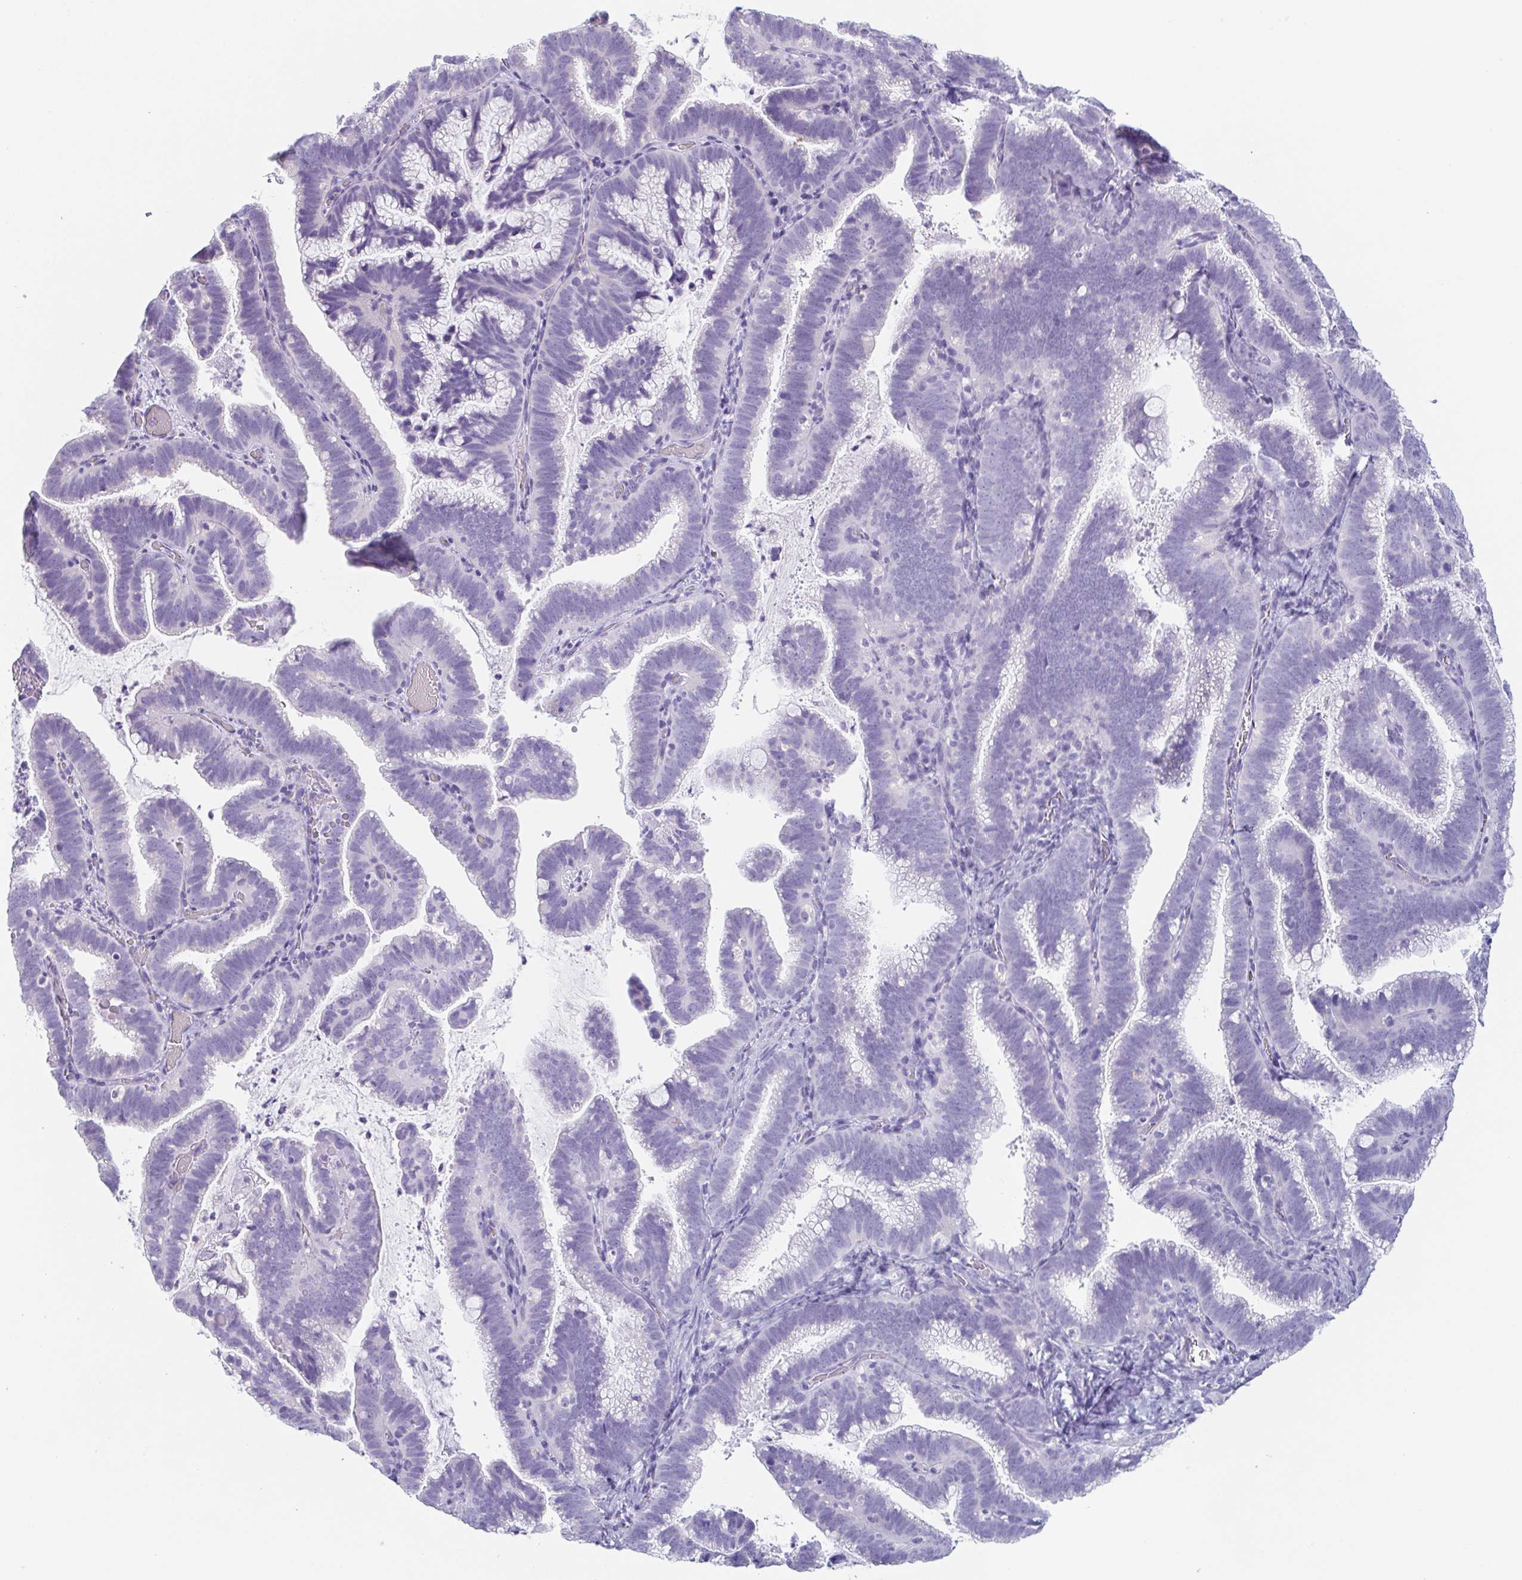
{"staining": {"intensity": "negative", "quantity": "none", "location": "none"}, "tissue": "cervical cancer", "cell_type": "Tumor cells", "image_type": "cancer", "snomed": [{"axis": "morphology", "description": "Adenocarcinoma, NOS"}, {"axis": "topography", "description": "Cervix"}], "caption": "This is an immunohistochemistry (IHC) micrograph of human adenocarcinoma (cervical). There is no expression in tumor cells.", "gene": "PRR27", "patient": {"sex": "female", "age": 61}}